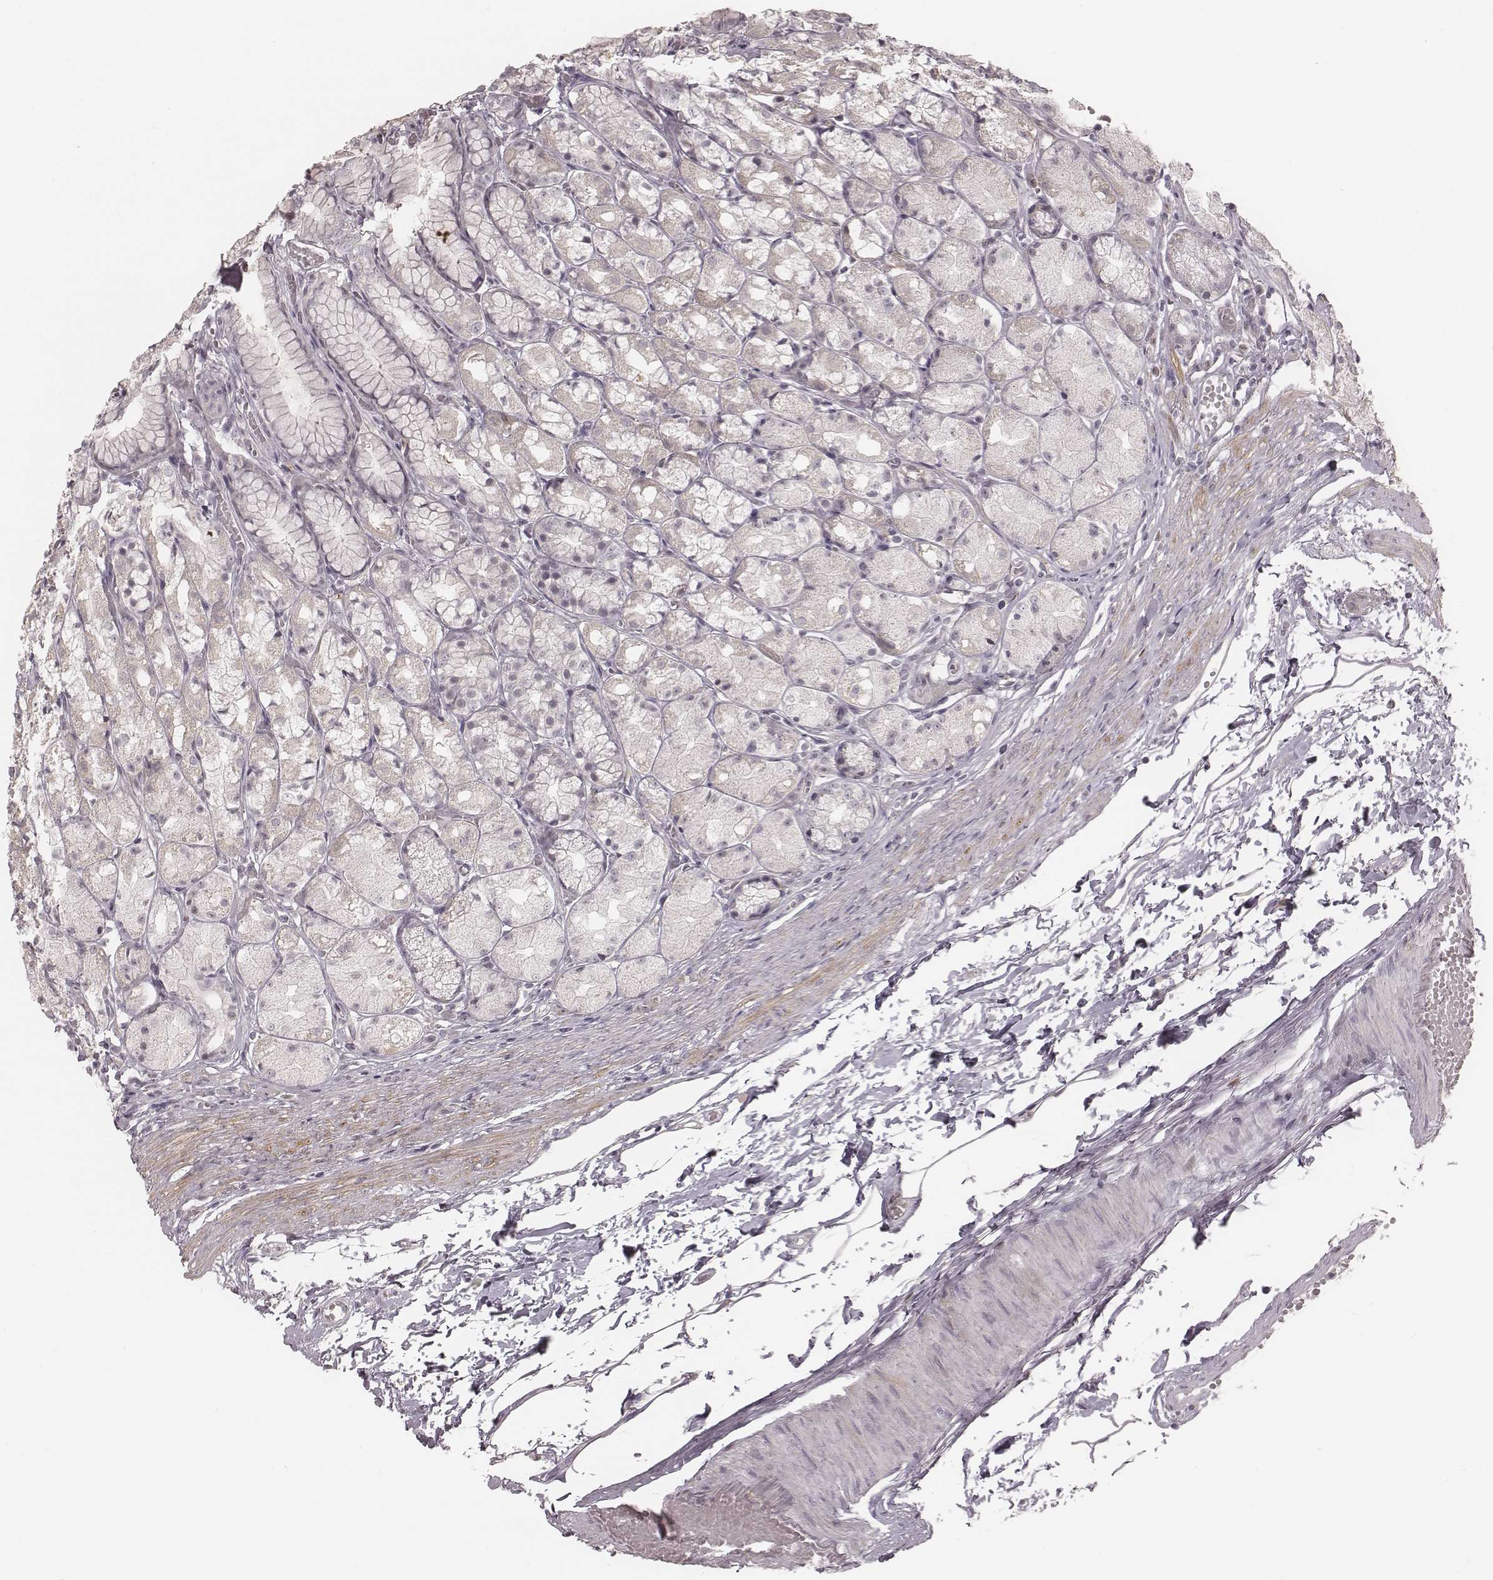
{"staining": {"intensity": "negative", "quantity": "none", "location": "none"}, "tissue": "stomach", "cell_type": "Glandular cells", "image_type": "normal", "snomed": [{"axis": "morphology", "description": "Normal tissue, NOS"}, {"axis": "topography", "description": "Stomach"}], "caption": "The micrograph shows no significant expression in glandular cells of stomach.", "gene": "IQCG", "patient": {"sex": "male", "age": 70}}